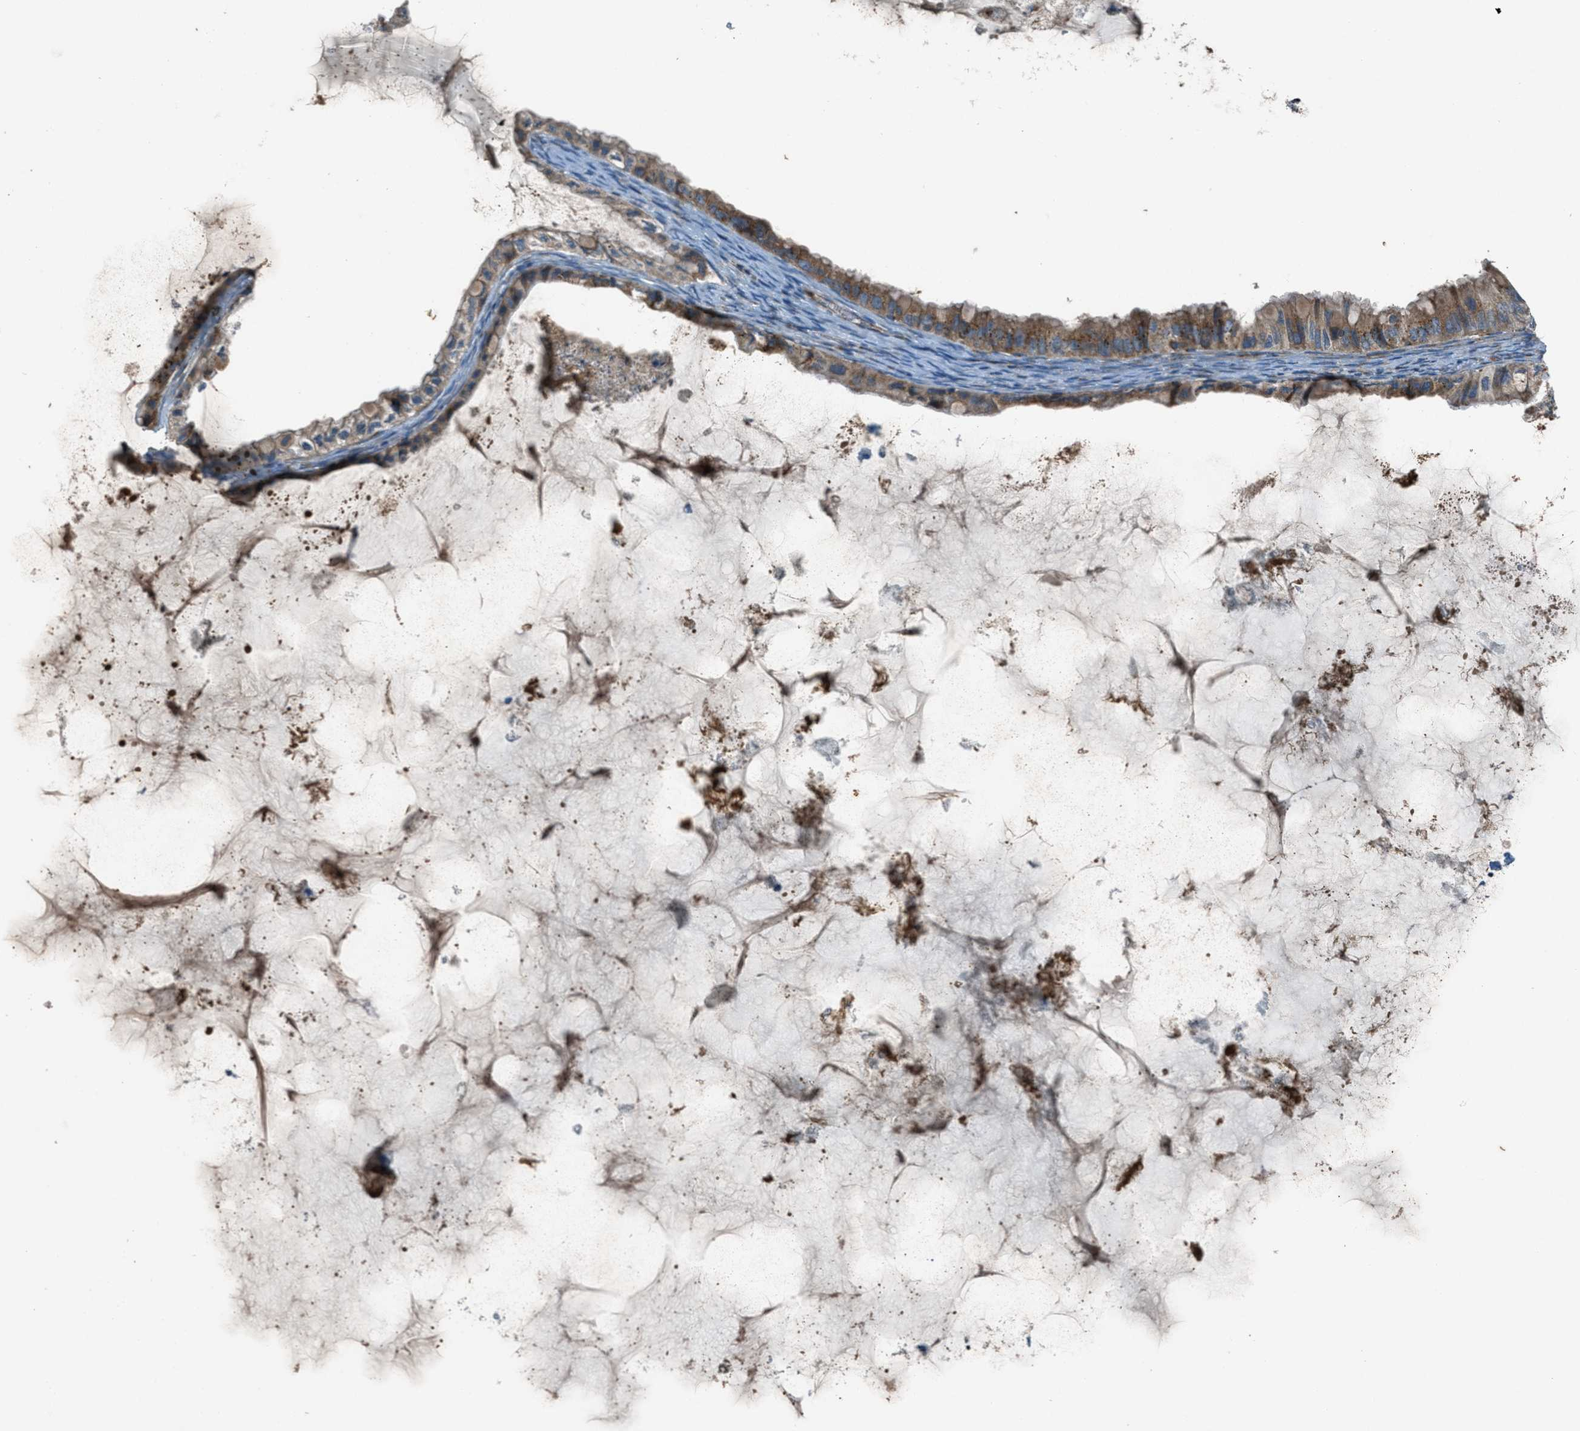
{"staining": {"intensity": "weak", "quantity": ">75%", "location": "cytoplasmic/membranous"}, "tissue": "ovarian cancer", "cell_type": "Tumor cells", "image_type": "cancer", "snomed": [{"axis": "morphology", "description": "Cystadenocarcinoma, mucinous, NOS"}, {"axis": "topography", "description": "Ovary"}], "caption": "IHC of human ovarian cancer (mucinous cystadenocarcinoma) reveals low levels of weak cytoplasmic/membranous staining in approximately >75% of tumor cells. The protein is shown in brown color, while the nuclei are stained blue.", "gene": "BCKDK", "patient": {"sex": "female", "age": 80}}